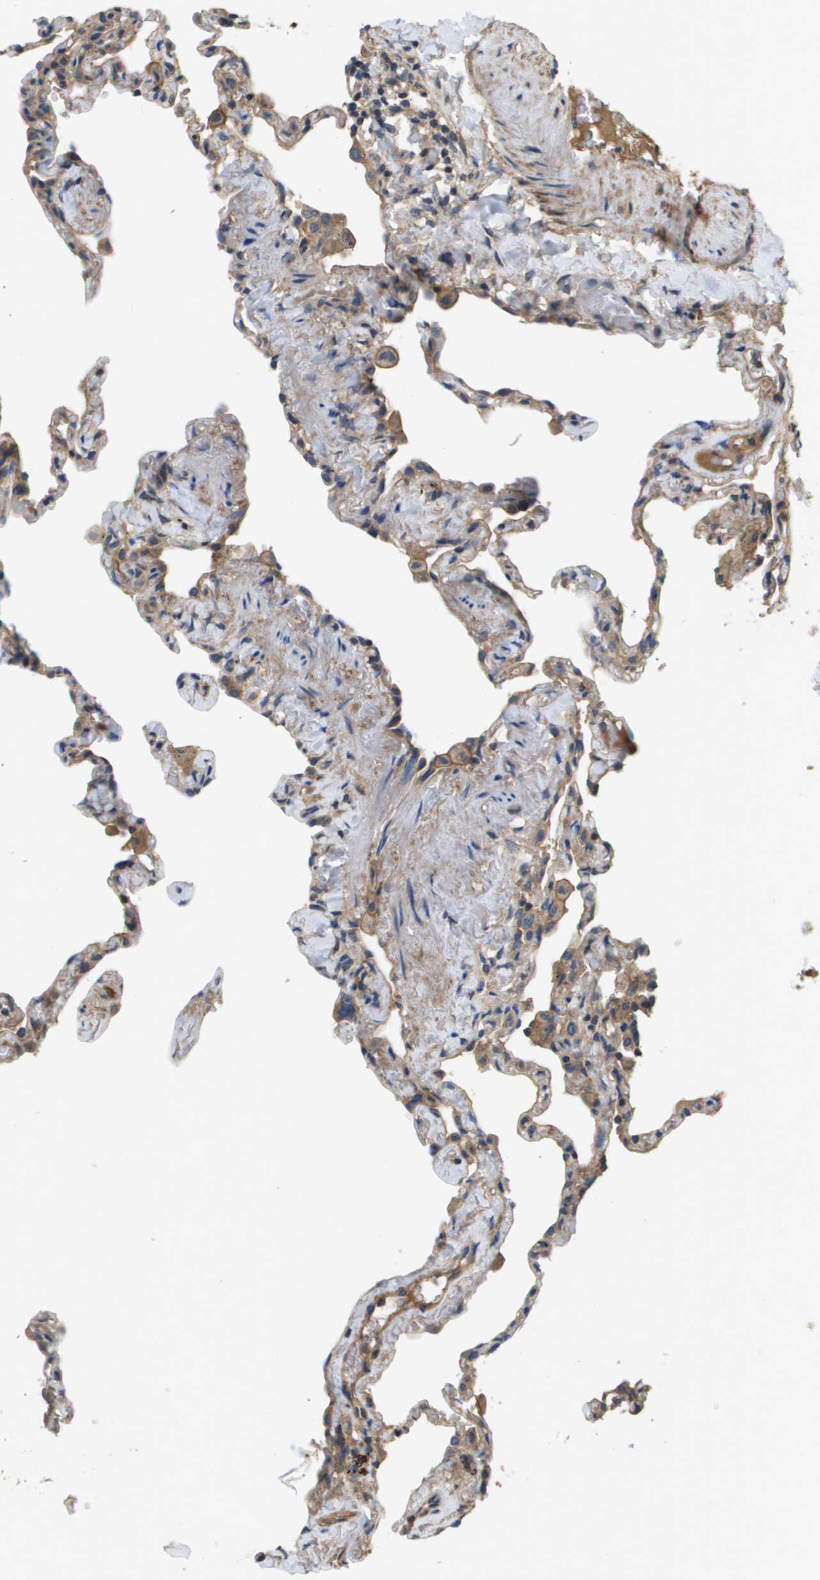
{"staining": {"intensity": "weak", "quantity": "25%-75%", "location": "cytoplasmic/membranous"}, "tissue": "lung", "cell_type": "Alveolar cells", "image_type": "normal", "snomed": [{"axis": "morphology", "description": "Normal tissue, NOS"}, {"axis": "topography", "description": "Lung"}], "caption": "Weak cytoplasmic/membranous expression for a protein is identified in approximately 25%-75% of alveolar cells of normal lung using IHC.", "gene": "KRT23", "patient": {"sex": "male", "age": 59}}